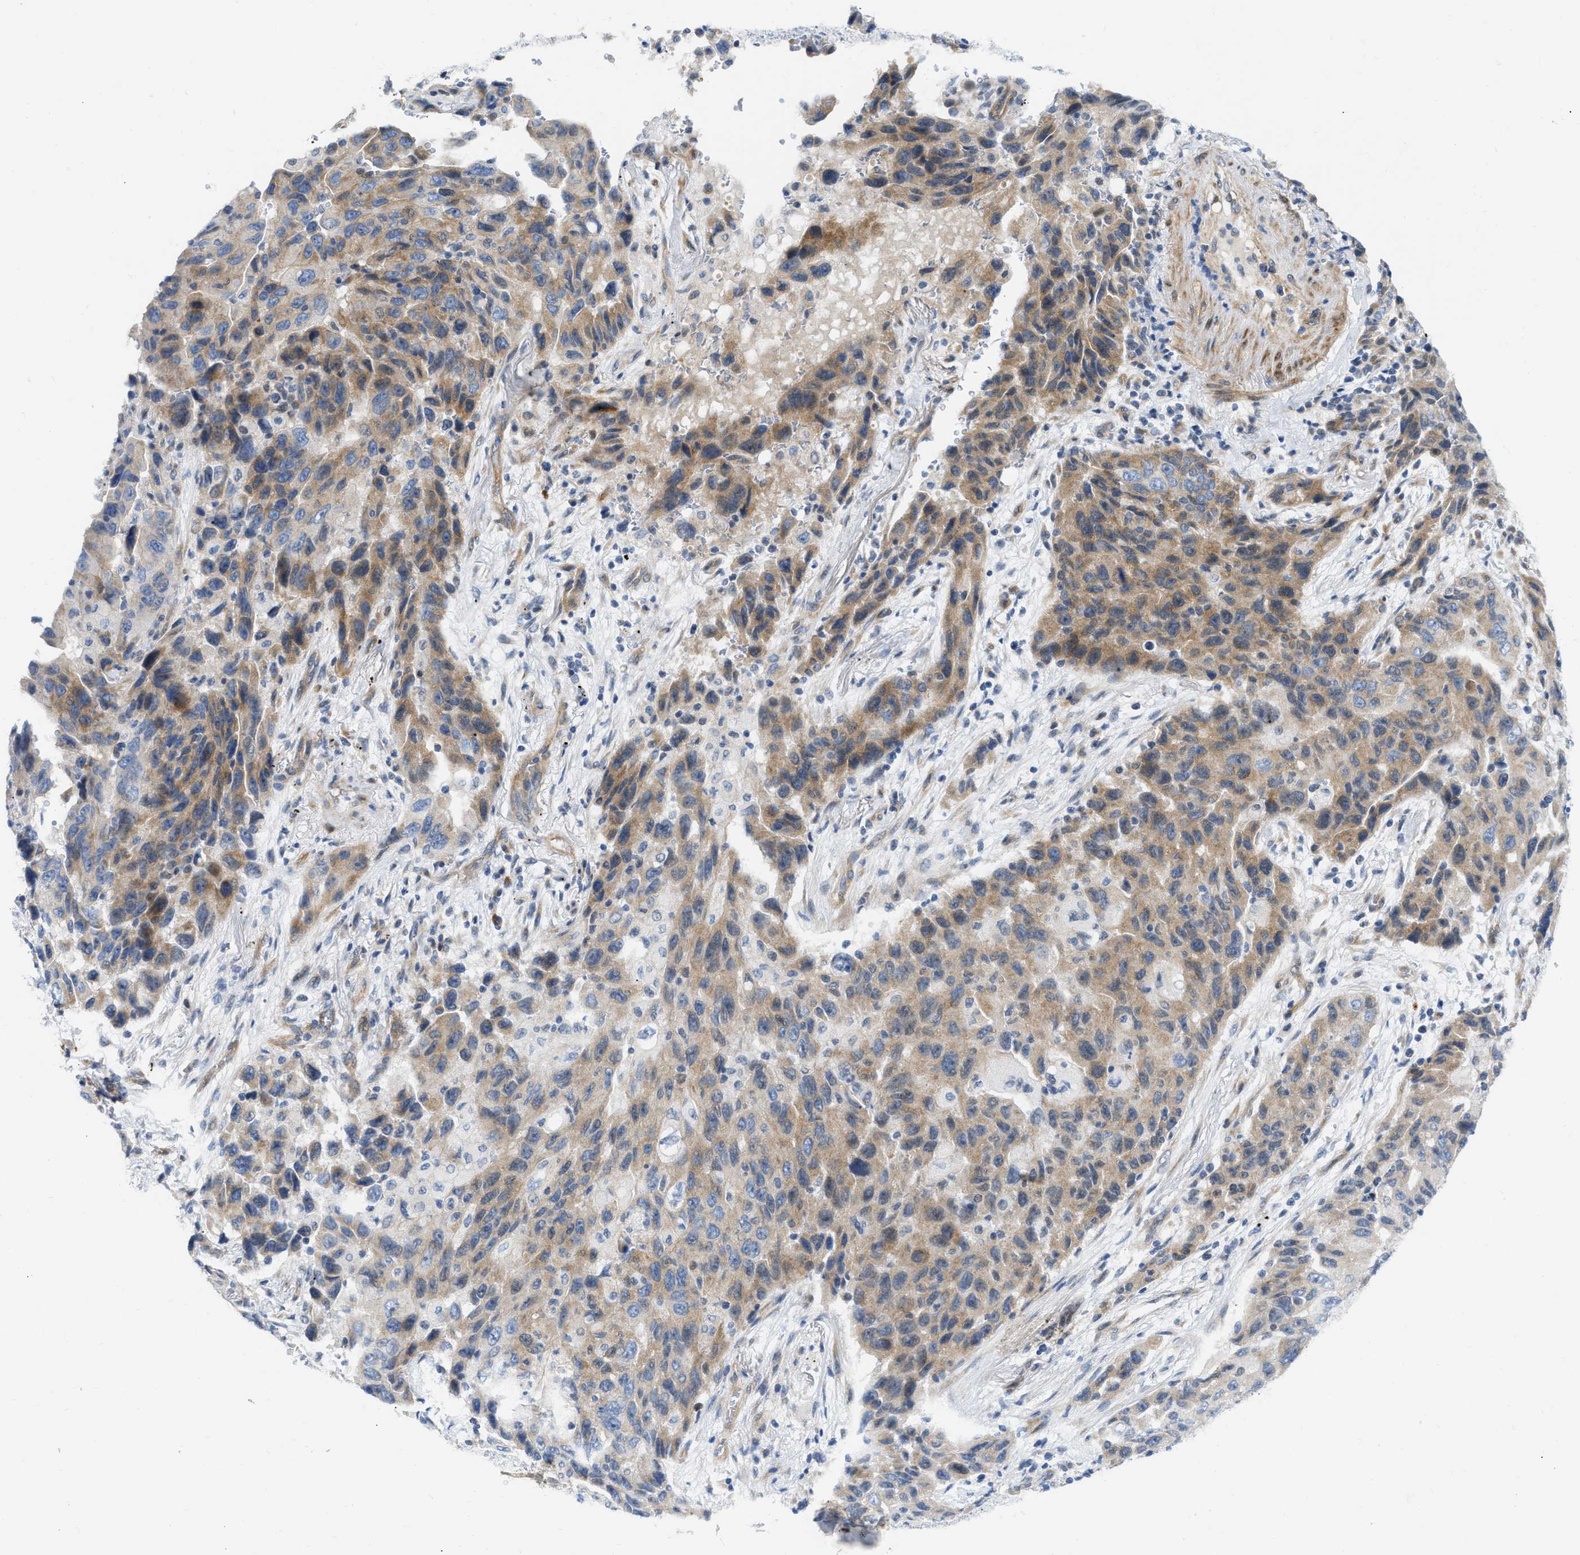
{"staining": {"intensity": "moderate", "quantity": ">75%", "location": "cytoplasmic/membranous"}, "tissue": "lung cancer", "cell_type": "Tumor cells", "image_type": "cancer", "snomed": [{"axis": "morphology", "description": "Adenocarcinoma, NOS"}, {"axis": "topography", "description": "Lung"}], "caption": "A photomicrograph showing moderate cytoplasmic/membranous expression in approximately >75% of tumor cells in lung cancer (adenocarcinoma), as visualized by brown immunohistochemical staining.", "gene": "FHL1", "patient": {"sex": "female", "age": 65}}